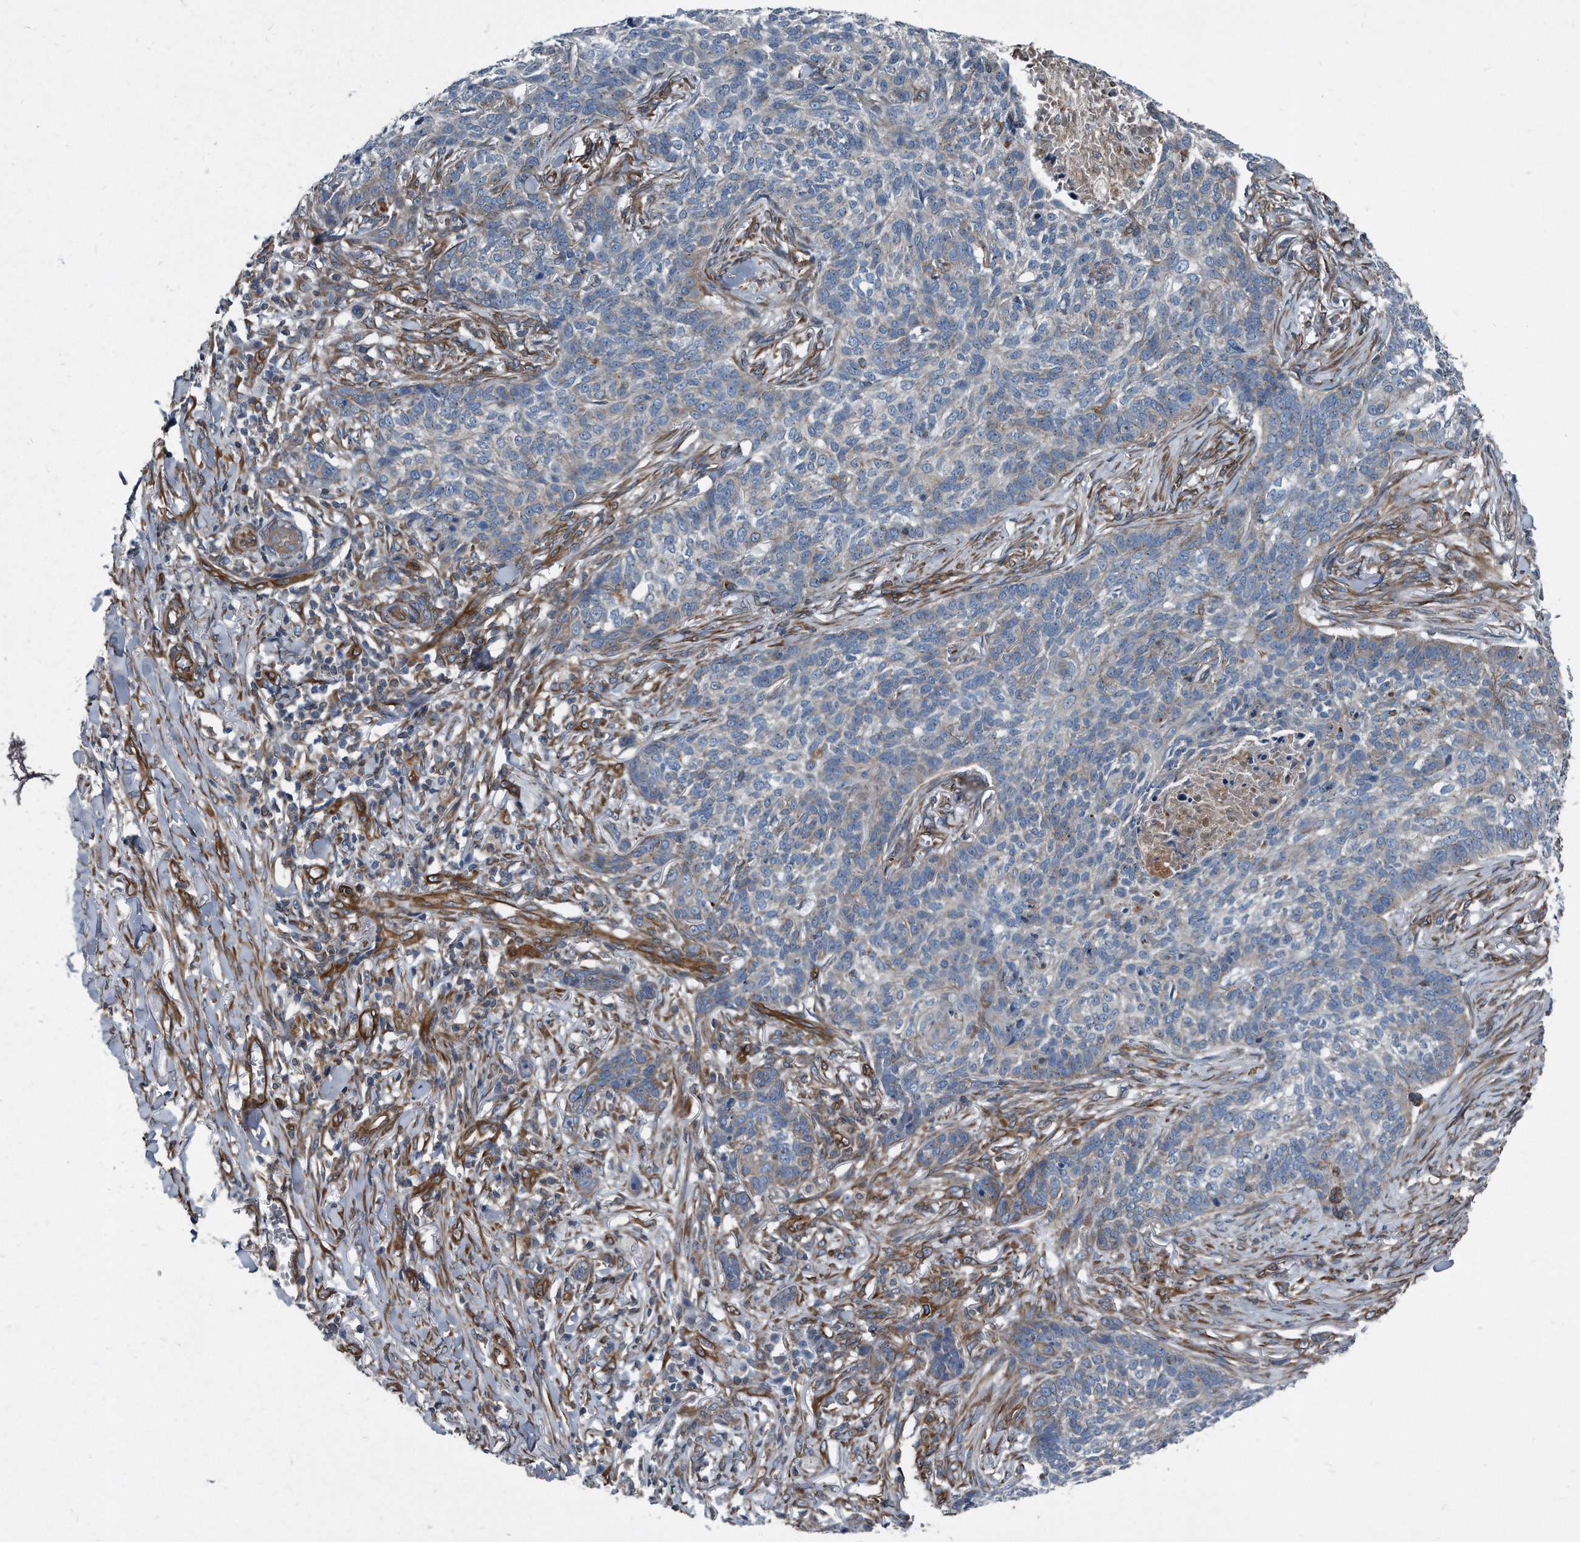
{"staining": {"intensity": "weak", "quantity": "<25%", "location": "cytoplasmic/membranous"}, "tissue": "skin cancer", "cell_type": "Tumor cells", "image_type": "cancer", "snomed": [{"axis": "morphology", "description": "Basal cell carcinoma"}, {"axis": "topography", "description": "Skin"}], "caption": "Tumor cells are negative for brown protein staining in skin basal cell carcinoma.", "gene": "PLEC", "patient": {"sex": "male", "age": 85}}